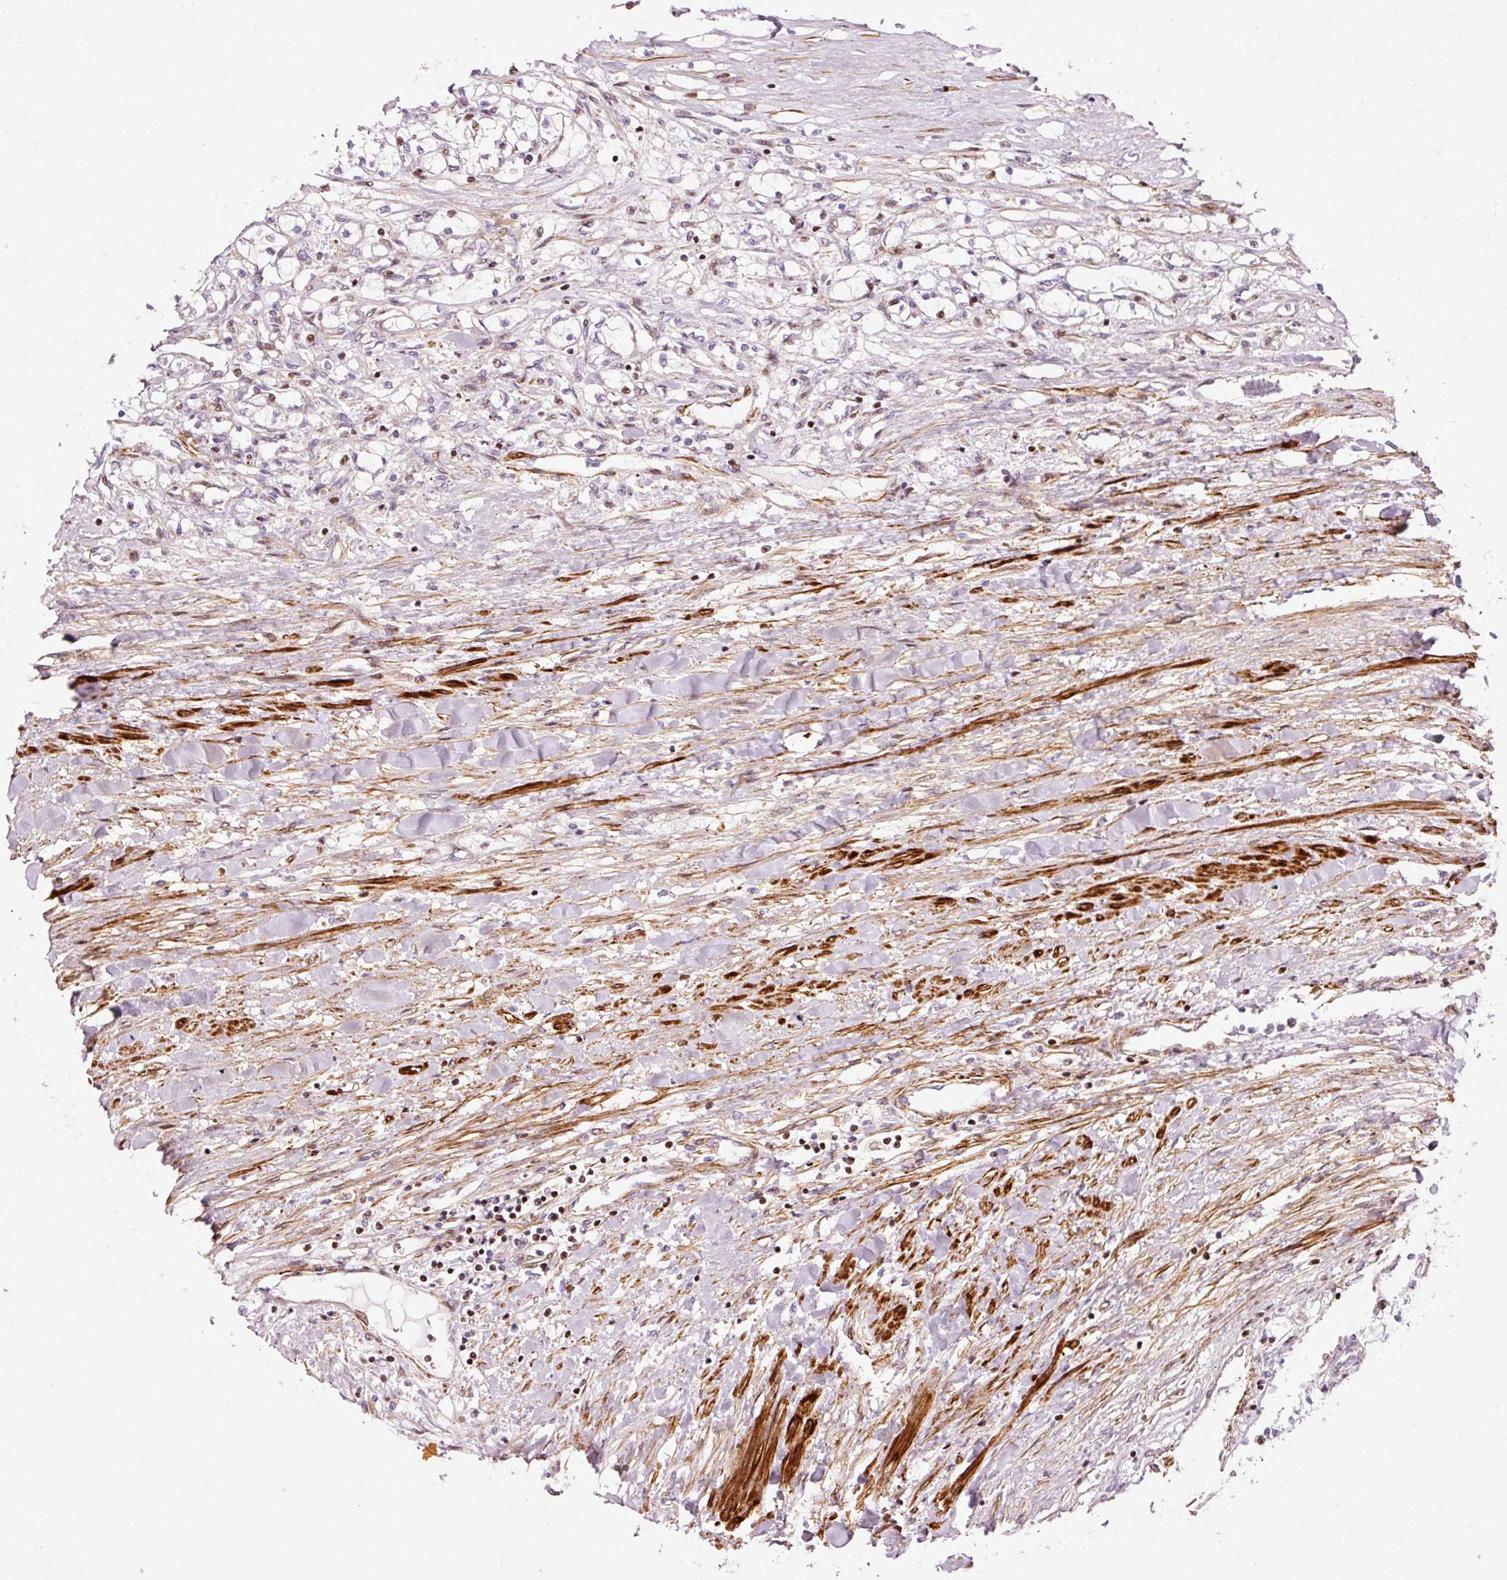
{"staining": {"intensity": "negative", "quantity": "none", "location": "none"}, "tissue": "renal cancer", "cell_type": "Tumor cells", "image_type": "cancer", "snomed": [{"axis": "morphology", "description": "Adenocarcinoma, NOS"}, {"axis": "topography", "description": "Kidney"}], "caption": "Tumor cells show no significant protein staining in adenocarcinoma (renal).", "gene": "ANKRD20A1", "patient": {"sex": "male", "age": 68}}